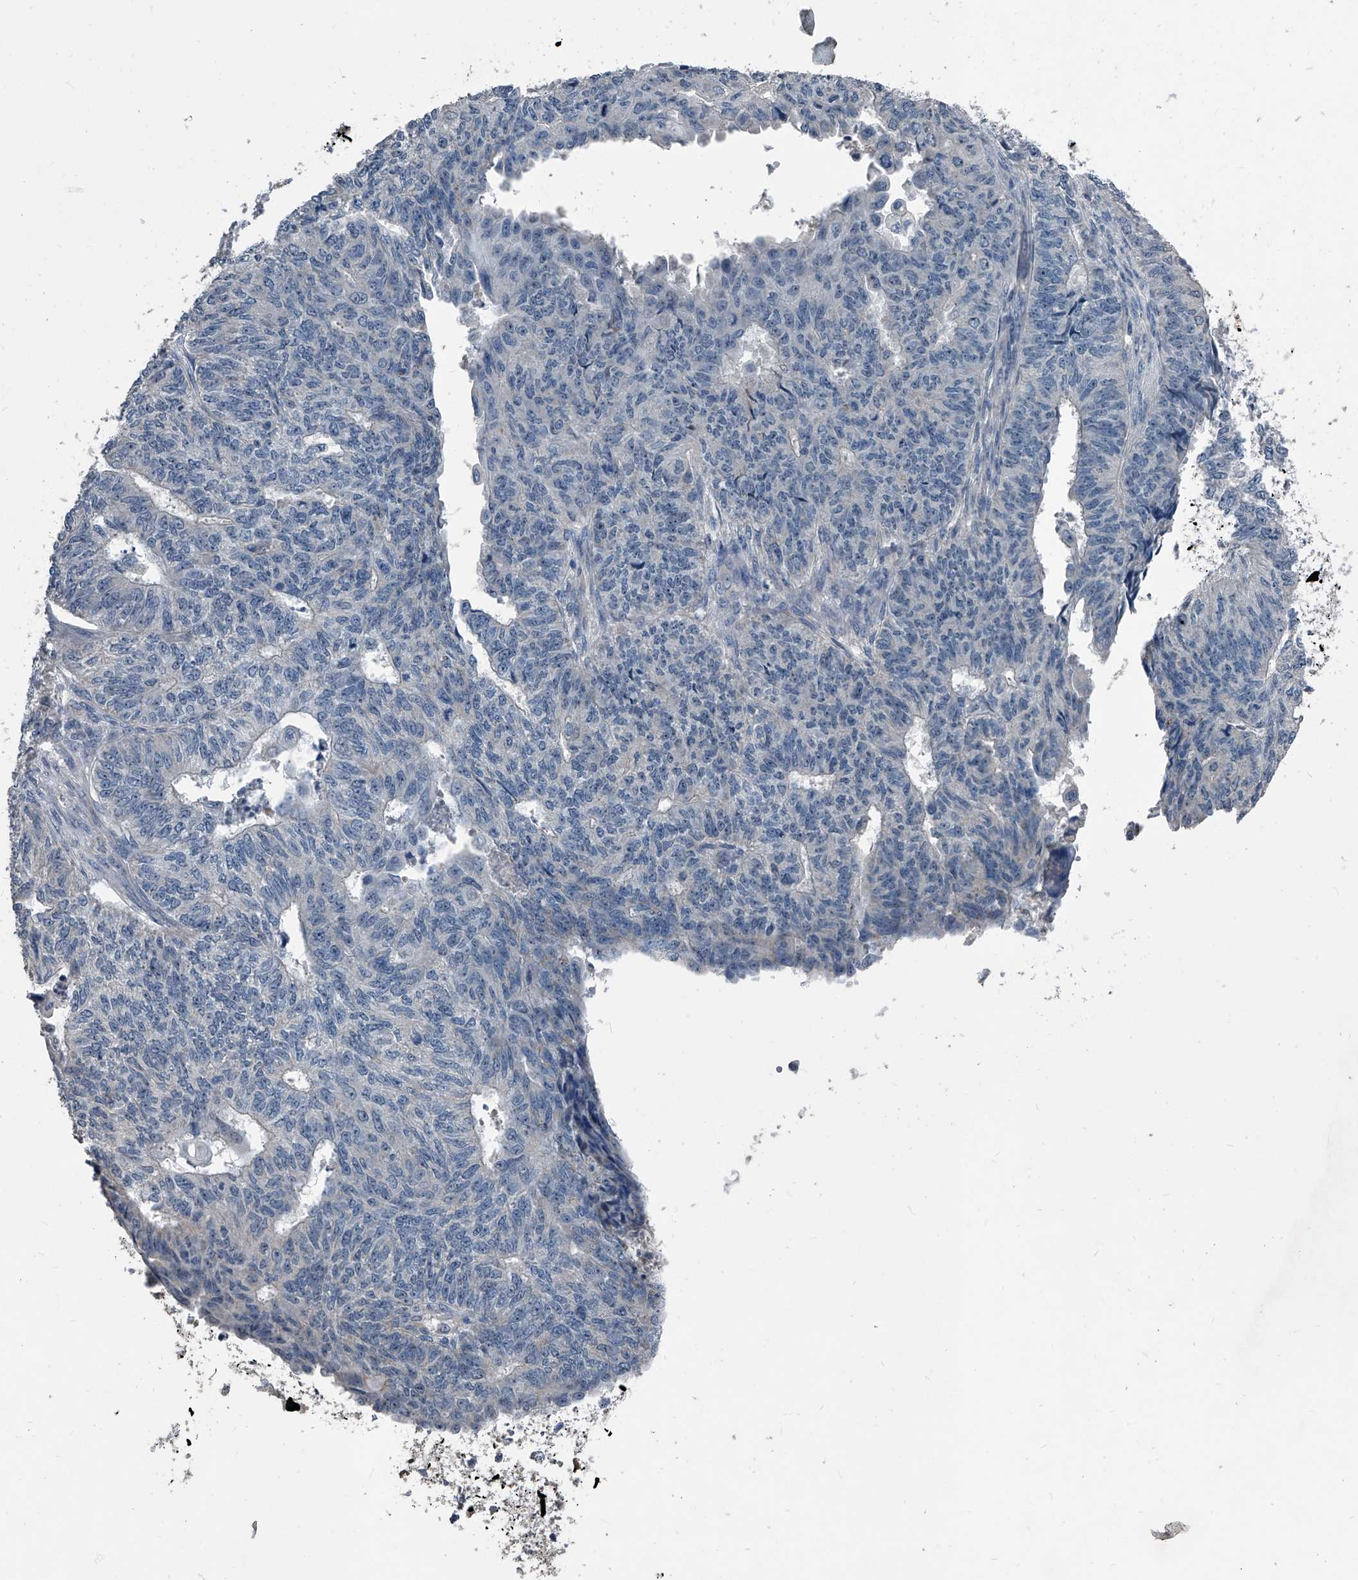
{"staining": {"intensity": "negative", "quantity": "none", "location": "none"}, "tissue": "endometrial cancer", "cell_type": "Tumor cells", "image_type": "cancer", "snomed": [{"axis": "morphology", "description": "Adenocarcinoma, NOS"}, {"axis": "topography", "description": "Endometrium"}], "caption": "Endometrial cancer (adenocarcinoma) stained for a protein using immunohistochemistry displays no staining tumor cells.", "gene": "PHACTR1", "patient": {"sex": "female", "age": 32}}